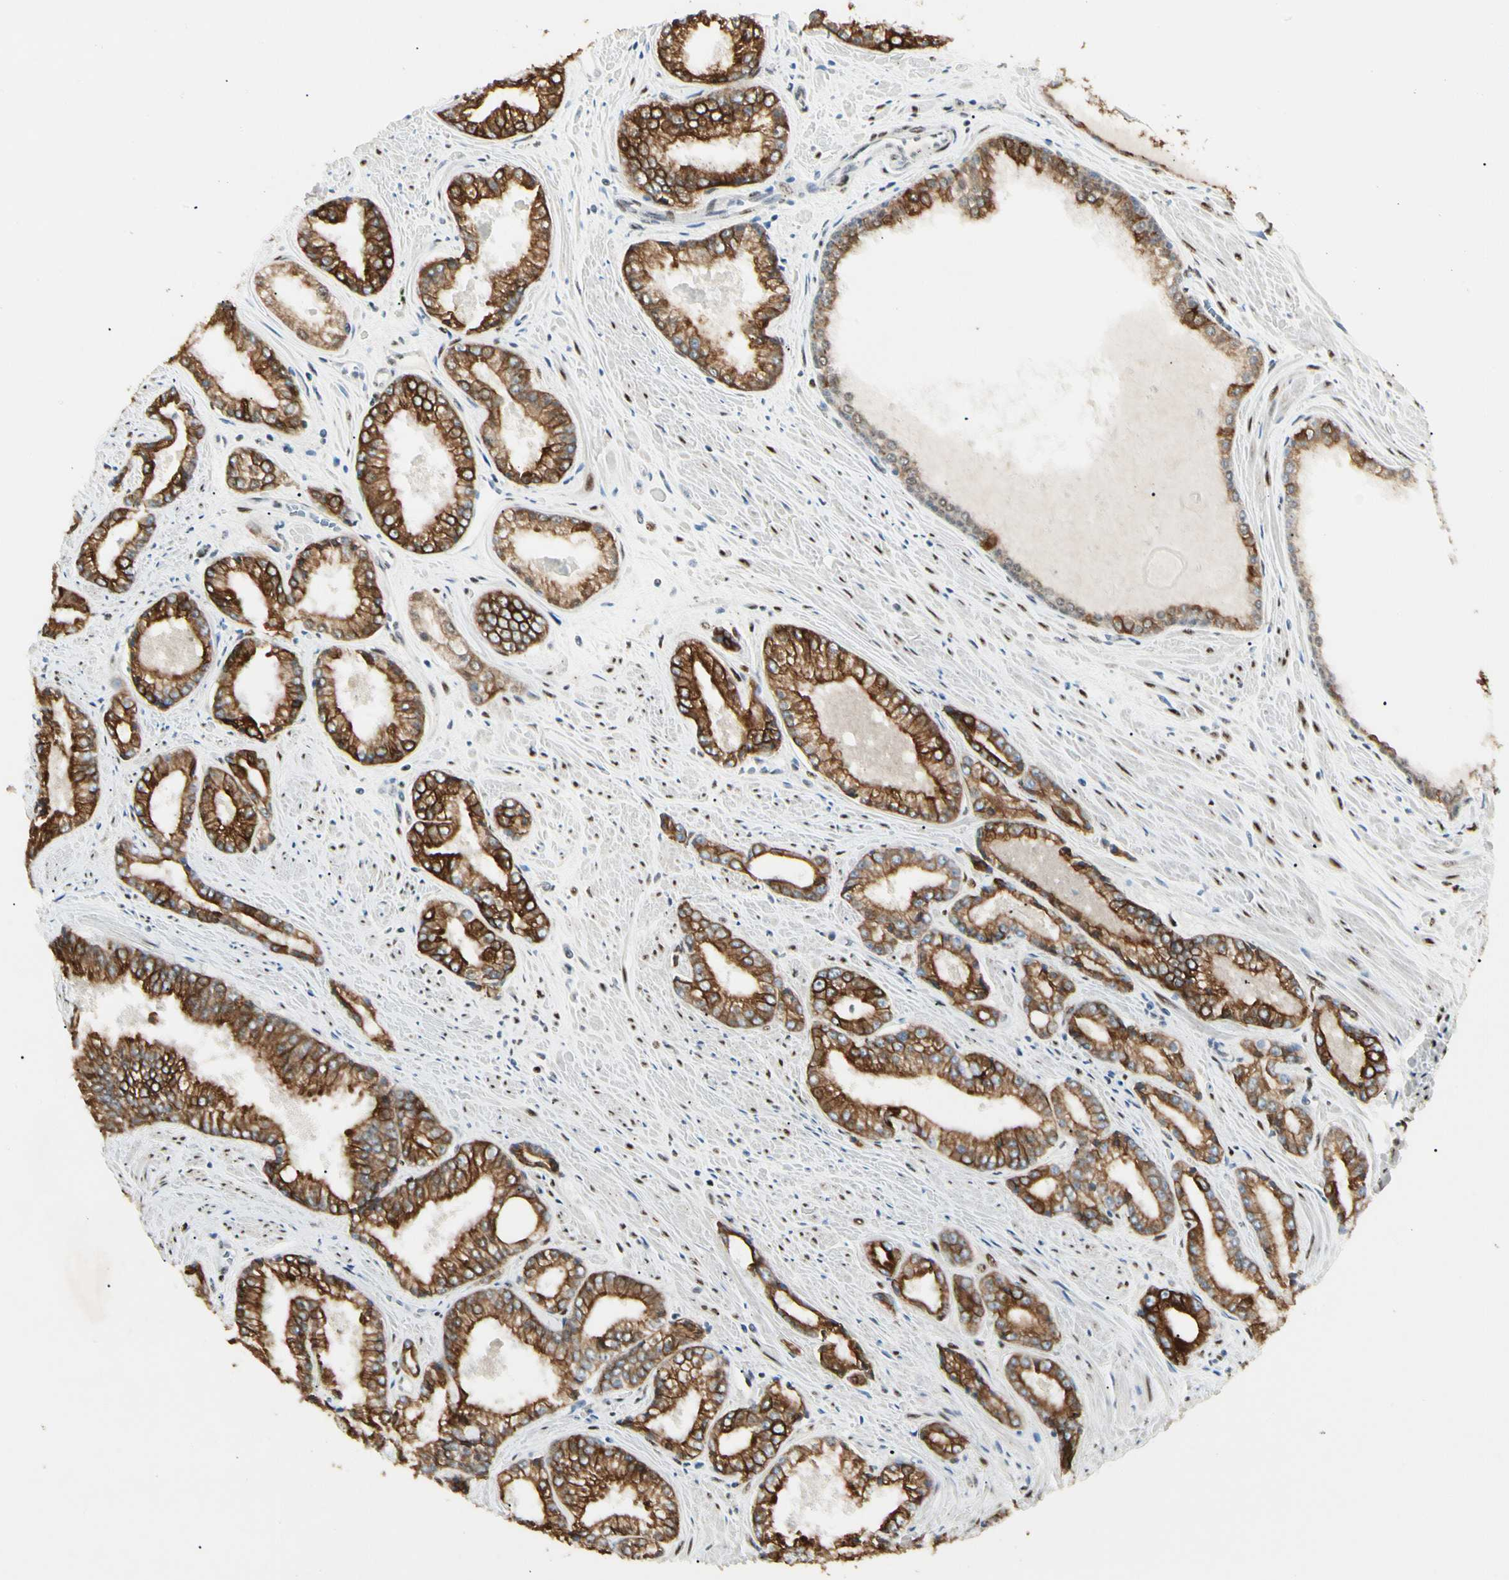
{"staining": {"intensity": "strong", "quantity": ">75%", "location": "cytoplasmic/membranous"}, "tissue": "prostate cancer", "cell_type": "Tumor cells", "image_type": "cancer", "snomed": [{"axis": "morphology", "description": "Adenocarcinoma, Low grade"}, {"axis": "topography", "description": "Prostate"}], "caption": "High-power microscopy captured an immunohistochemistry histopathology image of prostate adenocarcinoma (low-grade), revealing strong cytoplasmic/membranous positivity in about >75% of tumor cells.", "gene": "ATXN1", "patient": {"sex": "male", "age": 64}}